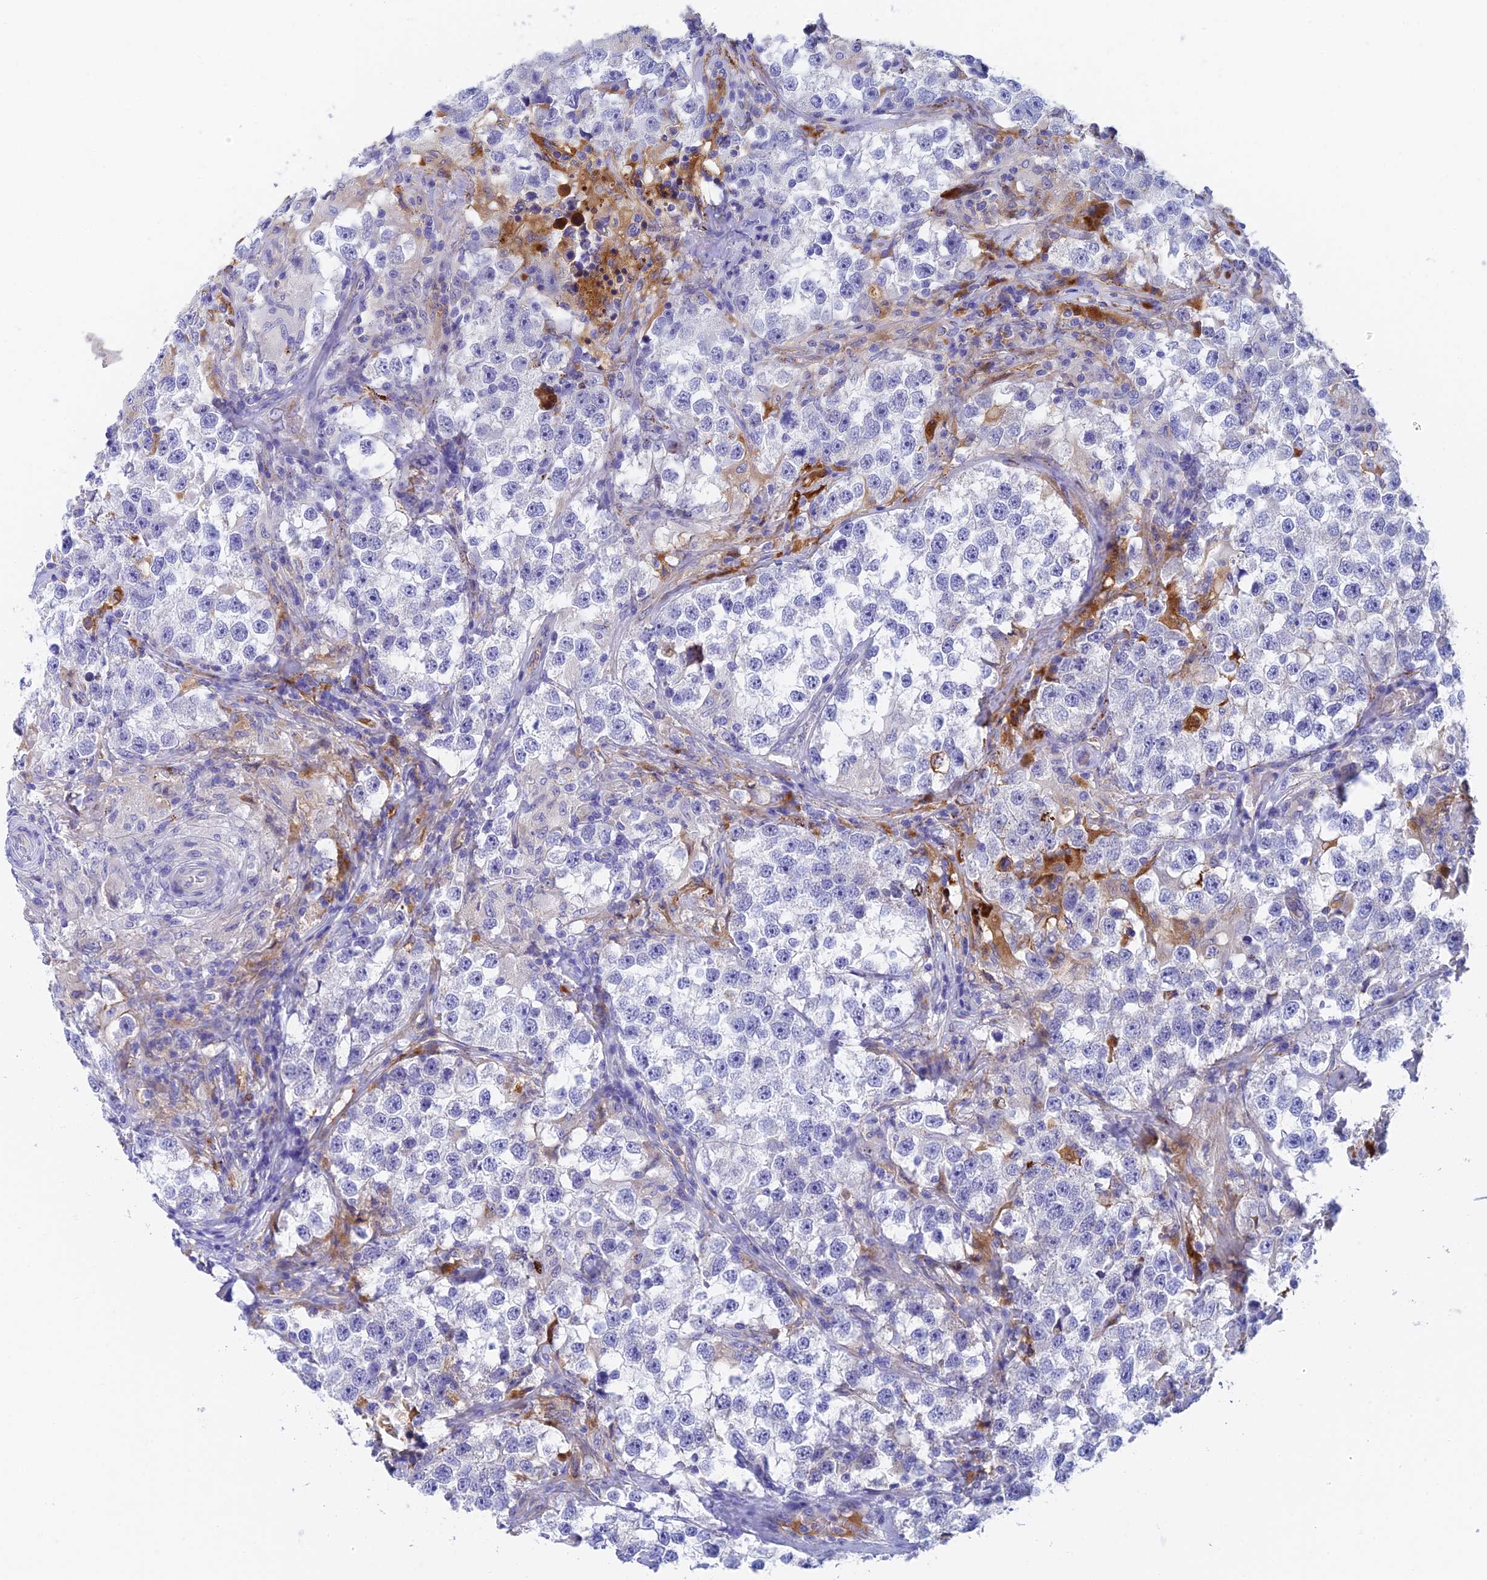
{"staining": {"intensity": "negative", "quantity": "none", "location": "none"}, "tissue": "testis cancer", "cell_type": "Tumor cells", "image_type": "cancer", "snomed": [{"axis": "morphology", "description": "Seminoma, NOS"}, {"axis": "topography", "description": "Testis"}], "caption": "Tumor cells are negative for brown protein staining in testis seminoma. Brightfield microscopy of immunohistochemistry stained with DAB (3,3'-diaminobenzidine) (brown) and hematoxylin (blue), captured at high magnification.", "gene": "ADAMTS13", "patient": {"sex": "male", "age": 46}}